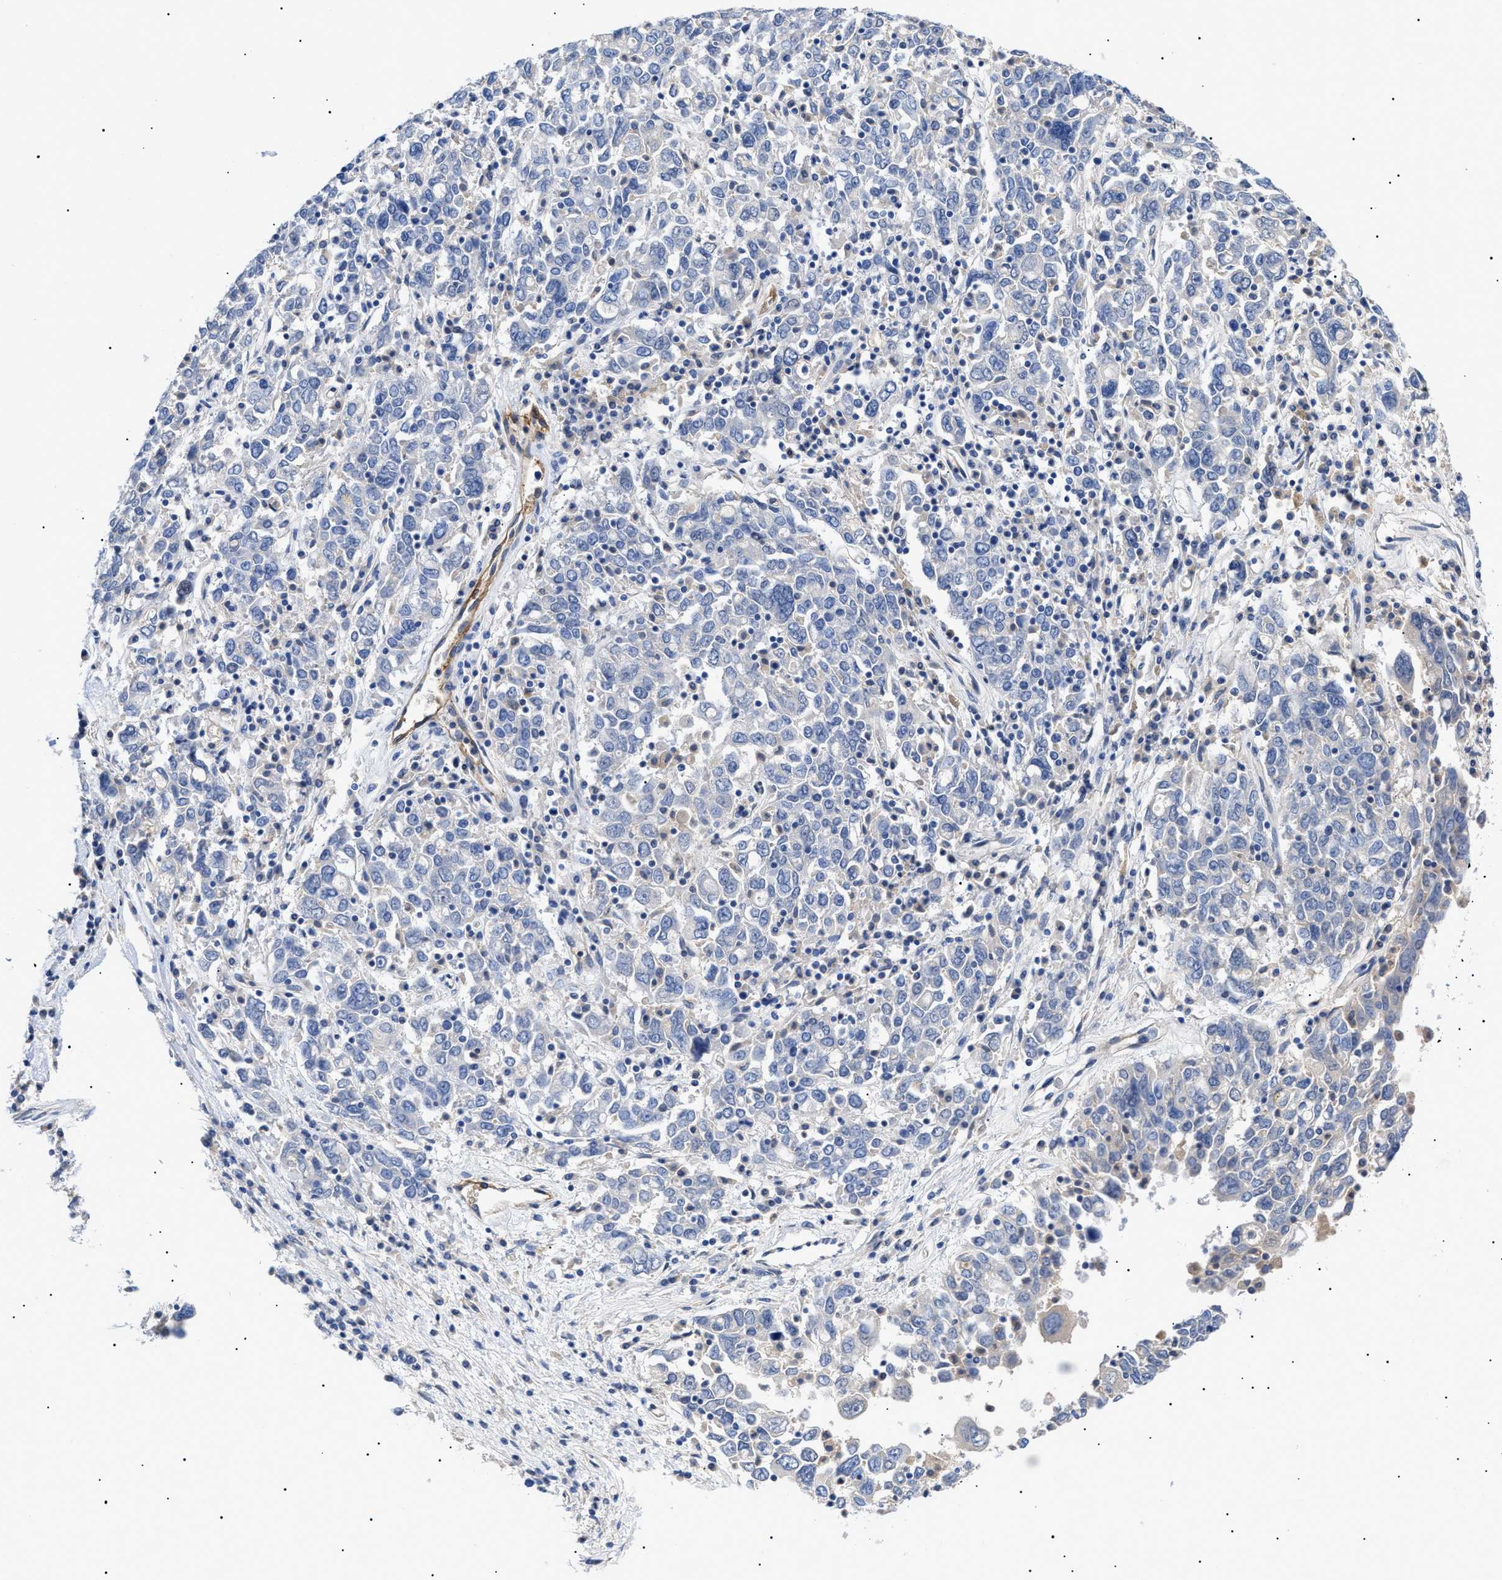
{"staining": {"intensity": "negative", "quantity": "none", "location": "none"}, "tissue": "ovarian cancer", "cell_type": "Tumor cells", "image_type": "cancer", "snomed": [{"axis": "morphology", "description": "Carcinoma, endometroid"}, {"axis": "topography", "description": "Ovary"}], "caption": "This is an immunohistochemistry (IHC) photomicrograph of human ovarian endometroid carcinoma. There is no positivity in tumor cells.", "gene": "ACKR1", "patient": {"sex": "female", "age": 62}}